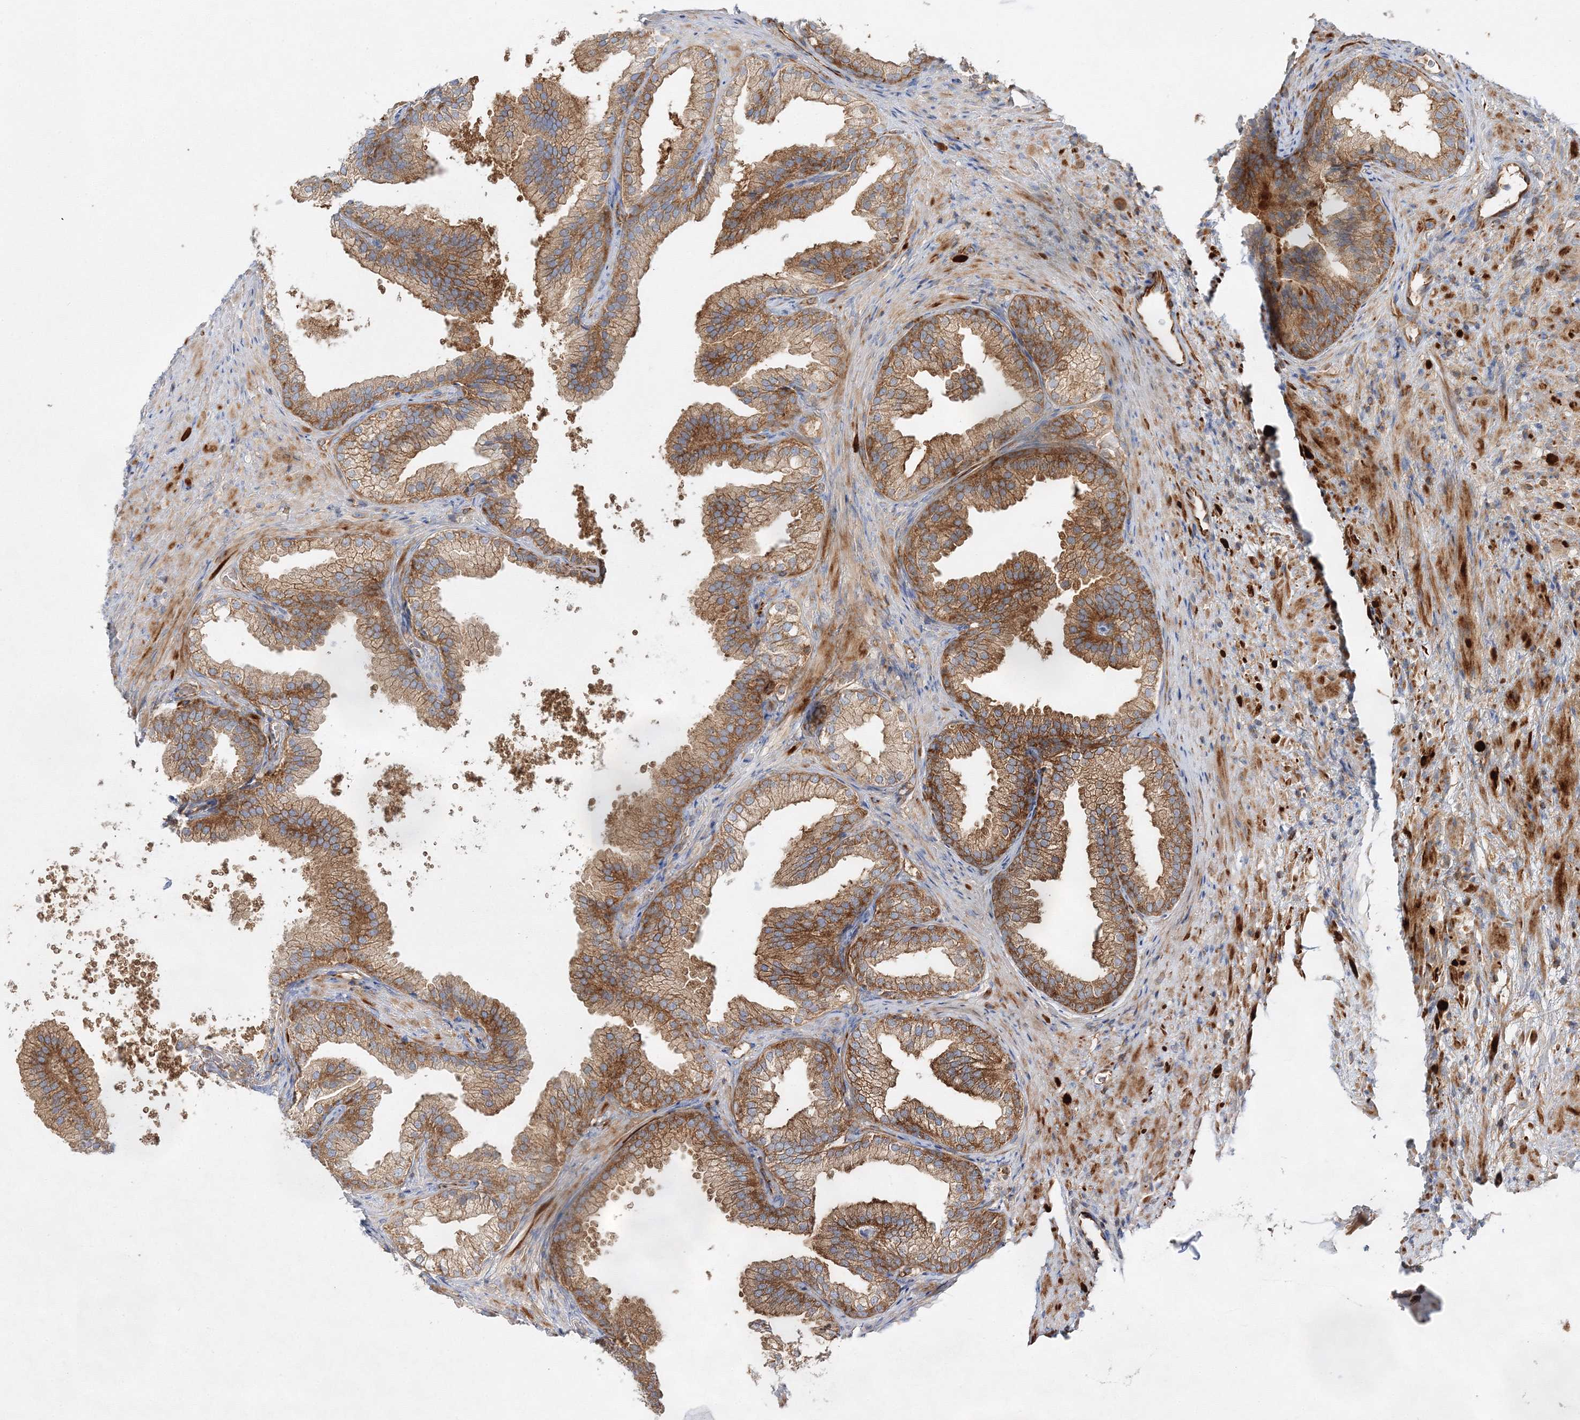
{"staining": {"intensity": "moderate", "quantity": ">75%", "location": "cytoplasmic/membranous"}, "tissue": "prostate", "cell_type": "Glandular cells", "image_type": "normal", "snomed": [{"axis": "morphology", "description": "Normal tissue, NOS"}, {"axis": "topography", "description": "Prostate"}], "caption": "An immunohistochemistry (IHC) image of benign tissue is shown. Protein staining in brown labels moderate cytoplasmic/membranous positivity in prostate within glandular cells.", "gene": "WDR37", "patient": {"sex": "male", "age": 76}}